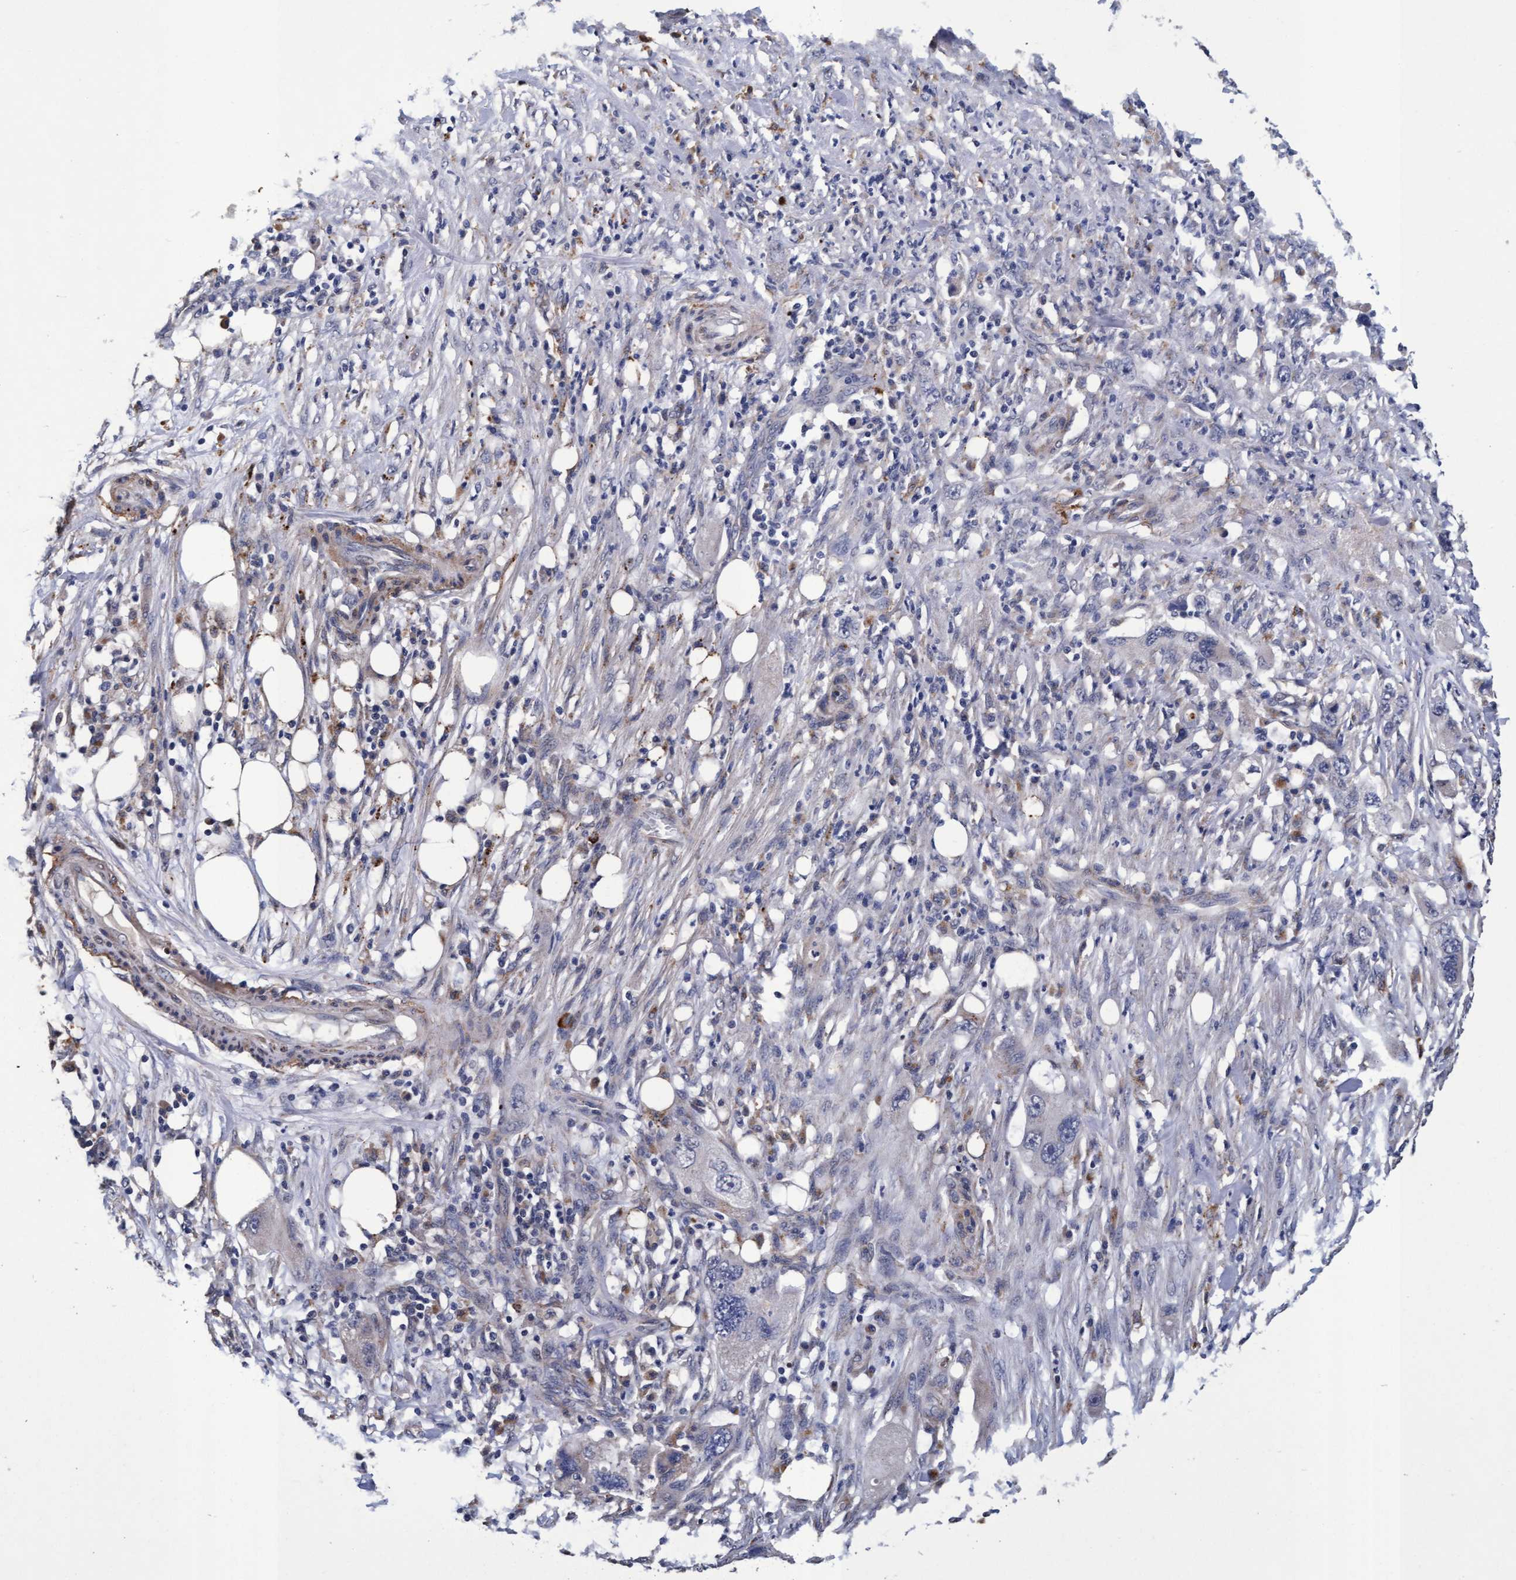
{"staining": {"intensity": "negative", "quantity": "none", "location": "none"}, "tissue": "pancreatic cancer", "cell_type": "Tumor cells", "image_type": "cancer", "snomed": [{"axis": "morphology", "description": "Adenocarcinoma, NOS"}, {"axis": "topography", "description": "Pancreas"}], "caption": "There is no significant expression in tumor cells of pancreatic adenocarcinoma.", "gene": "CPQ", "patient": {"sex": "female", "age": 78}}